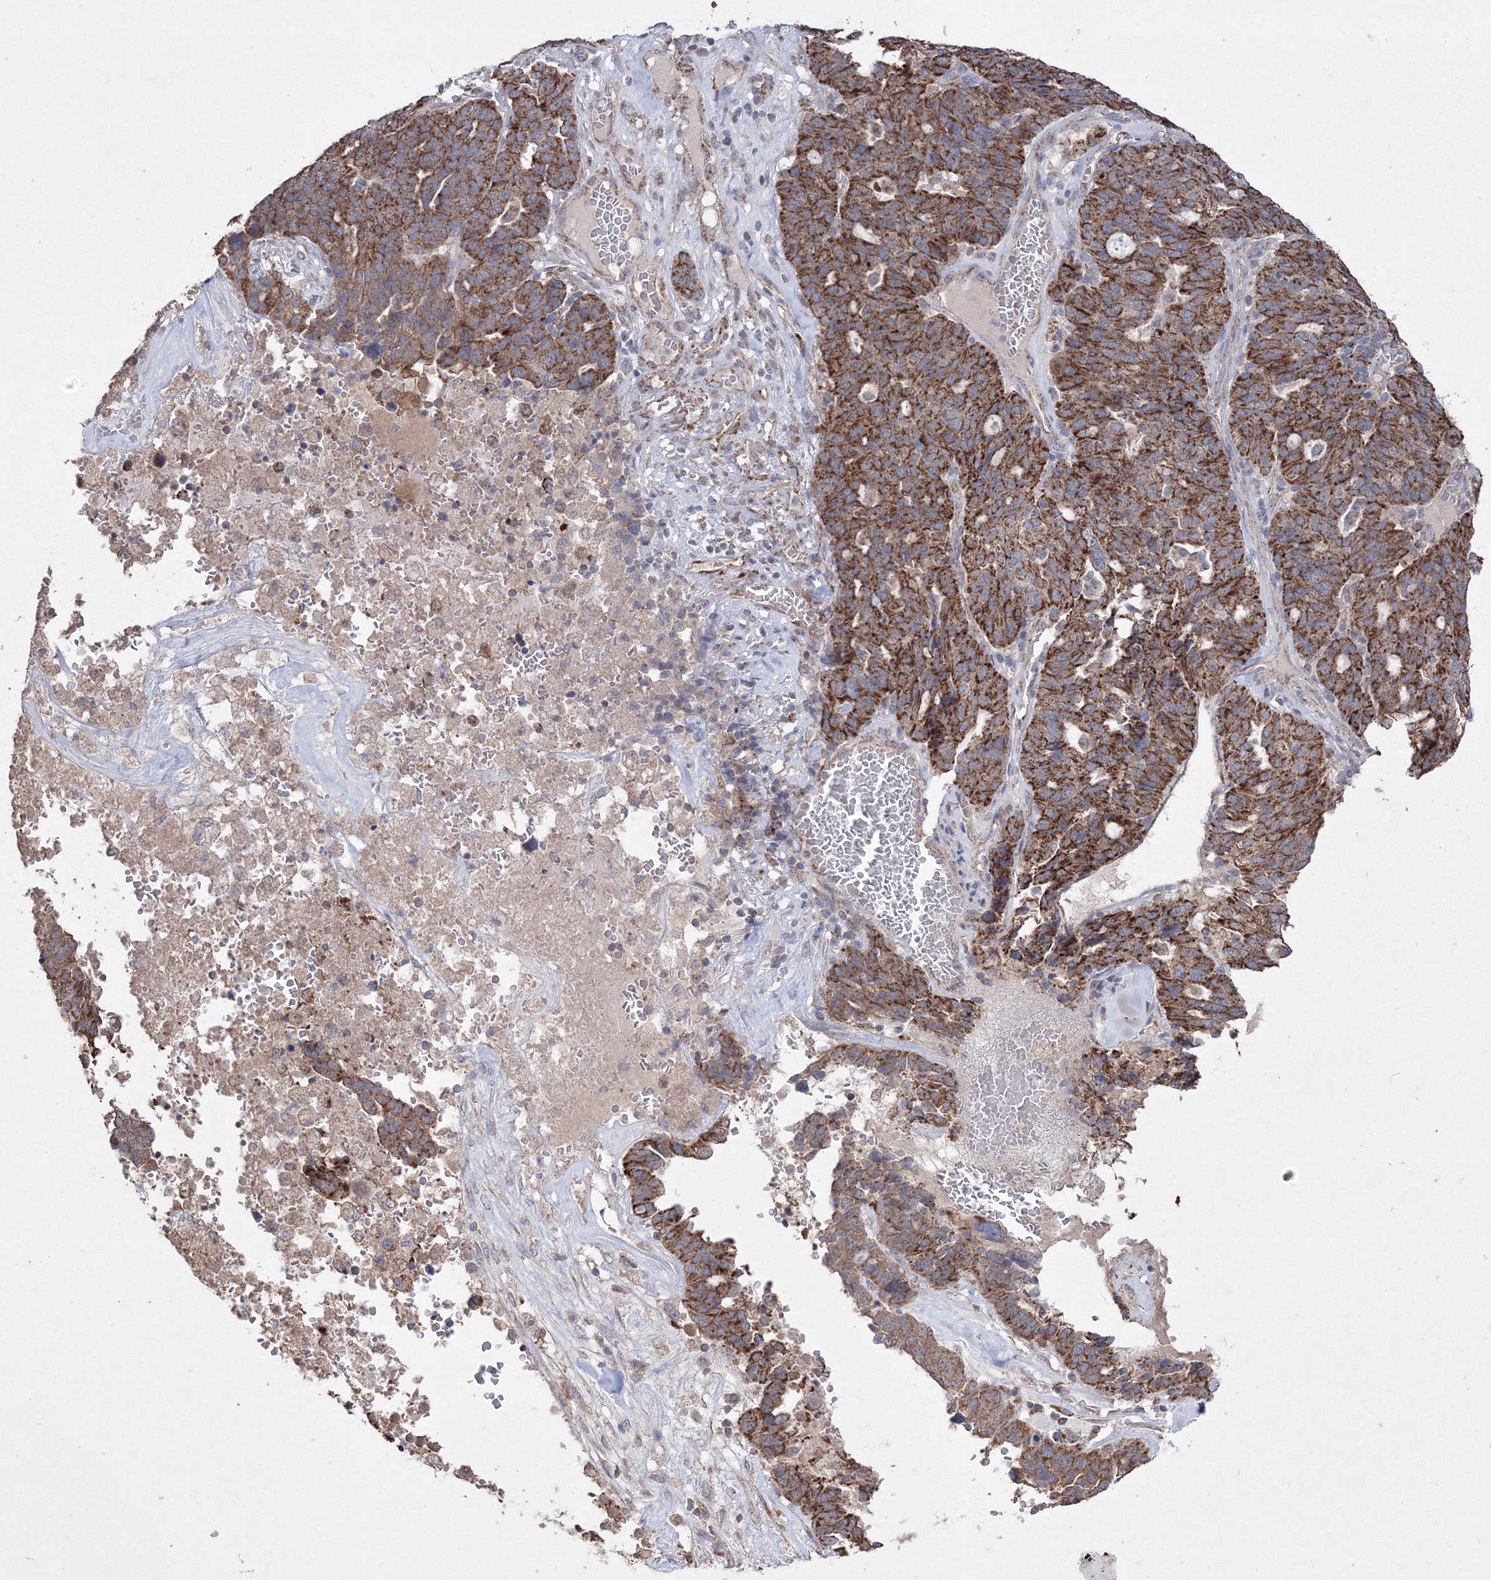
{"staining": {"intensity": "moderate", "quantity": ">75%", "location": "cytoplasmic/membranous"}, "tissue": "ovarian cancer", "cell_type": "Tumor cells", "image_type": "cancer", "snomed": [{"axis": "morphology", "description": "Cystadenocarcinoma, serous, NOS"}, {"axis": "topography", "description": "Ovary"}], "caption": "A photomicrograph showing moderate cytoplasmic/membranous expression in about >75% of tumor cells in ovarian serous cystadenocarcinoma, as visualized by brown immunohistochemical staining.", "gene": "GRSF1", "patient": {"sex": "female", "age": 59}}